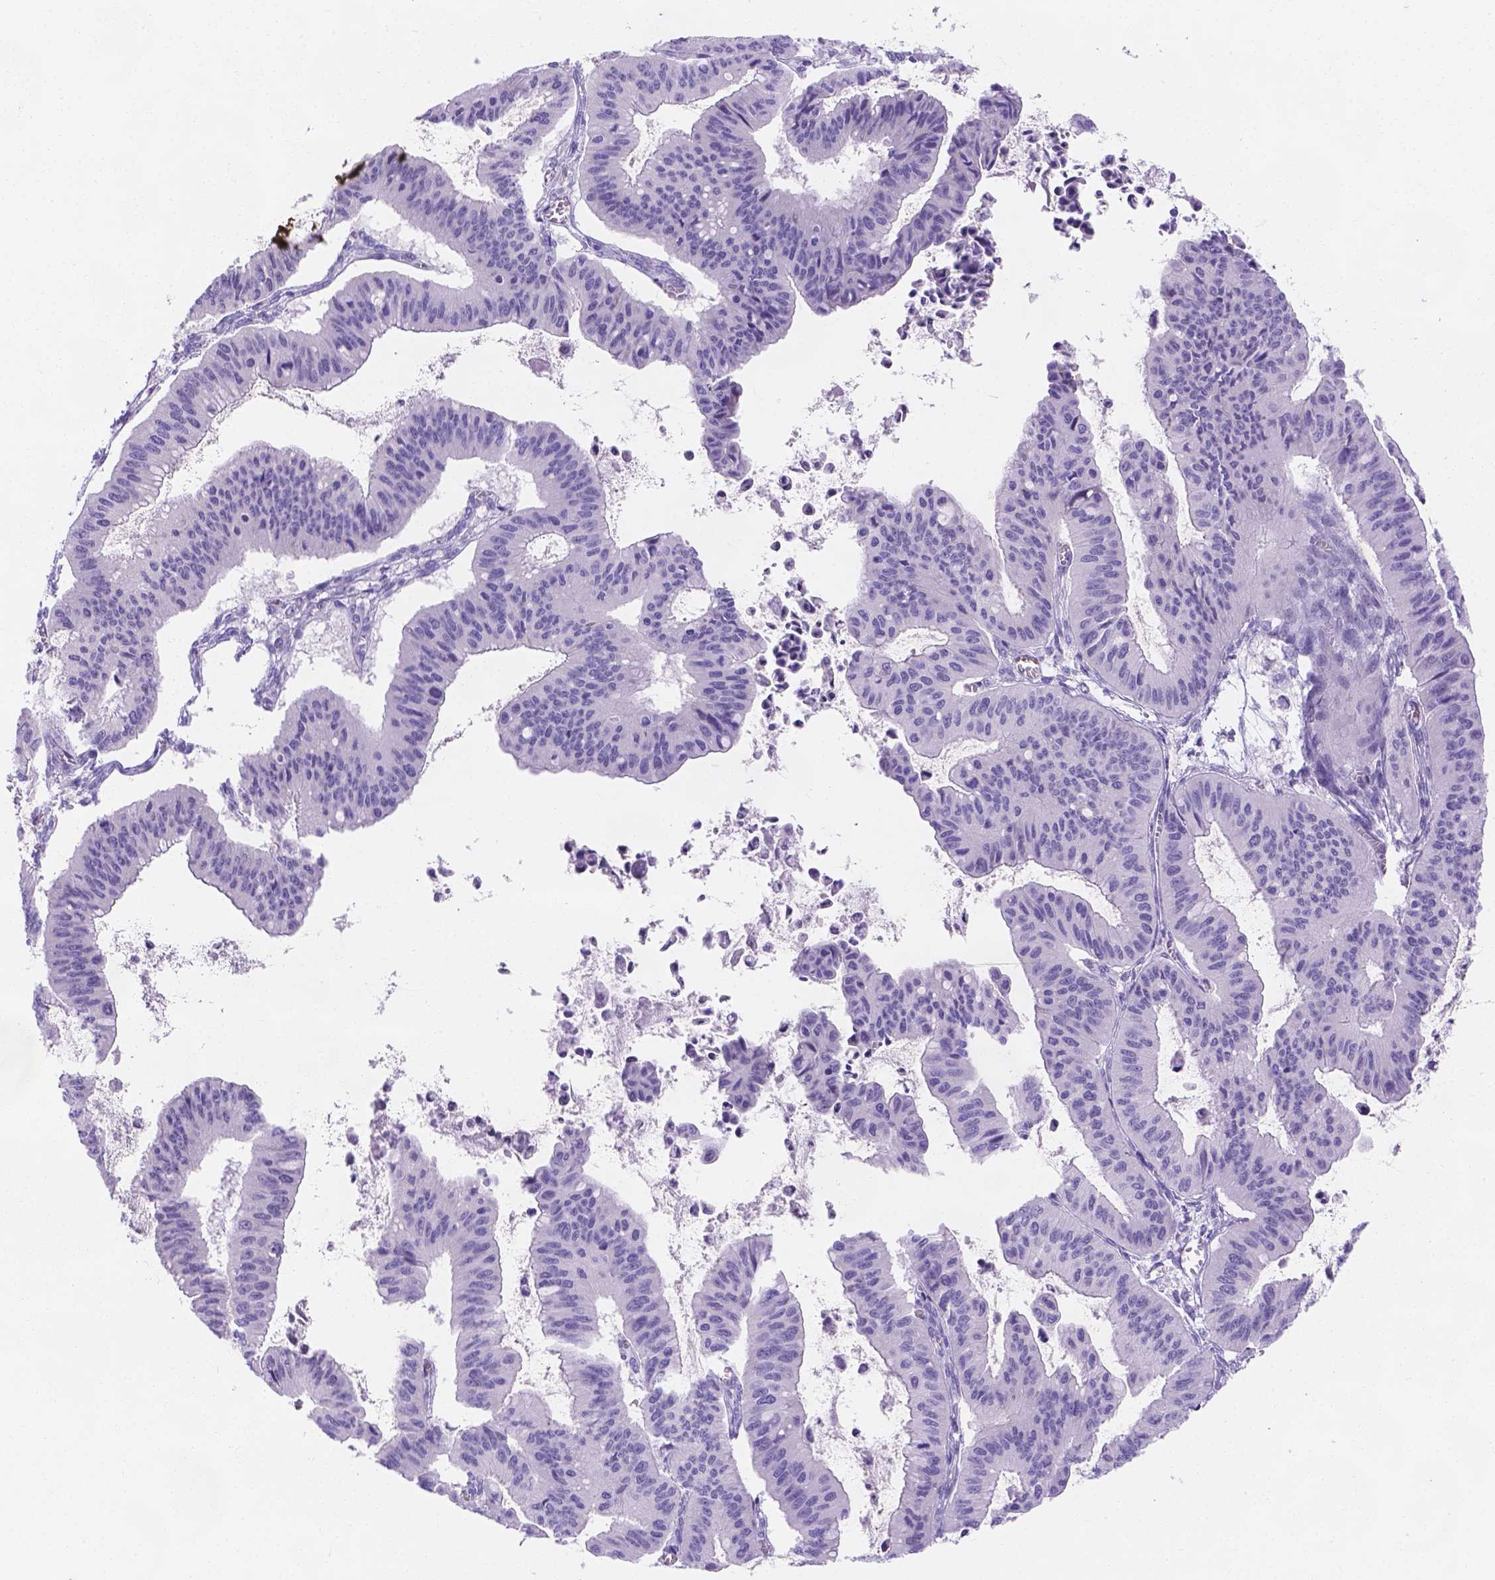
{"staining": {"intensity": "negative", "quantity": "none", "location": "none"}, "tissue": "ovarian cancer", "cell_type": "Tumor cells", "image_type": "cancer", "snomed": [{"axis": "morphology", "description": "Cystadenocarcinoma, mucinous, NOS"}, {"axis": "topography", "description": "Ovary"}], "caption": "Immunohistochemistry (IHC) of human ovarian mucinous cystadenocarcinoma demonstrates no expression in tumor cells. Brightfield microscopy of immunohistochemistry (IHC) stained with DAB (brown) and hematoxylin (blue), captured at high magnification.", "gene": "MLN", "patient": {"sex": "female", "age": 72}}